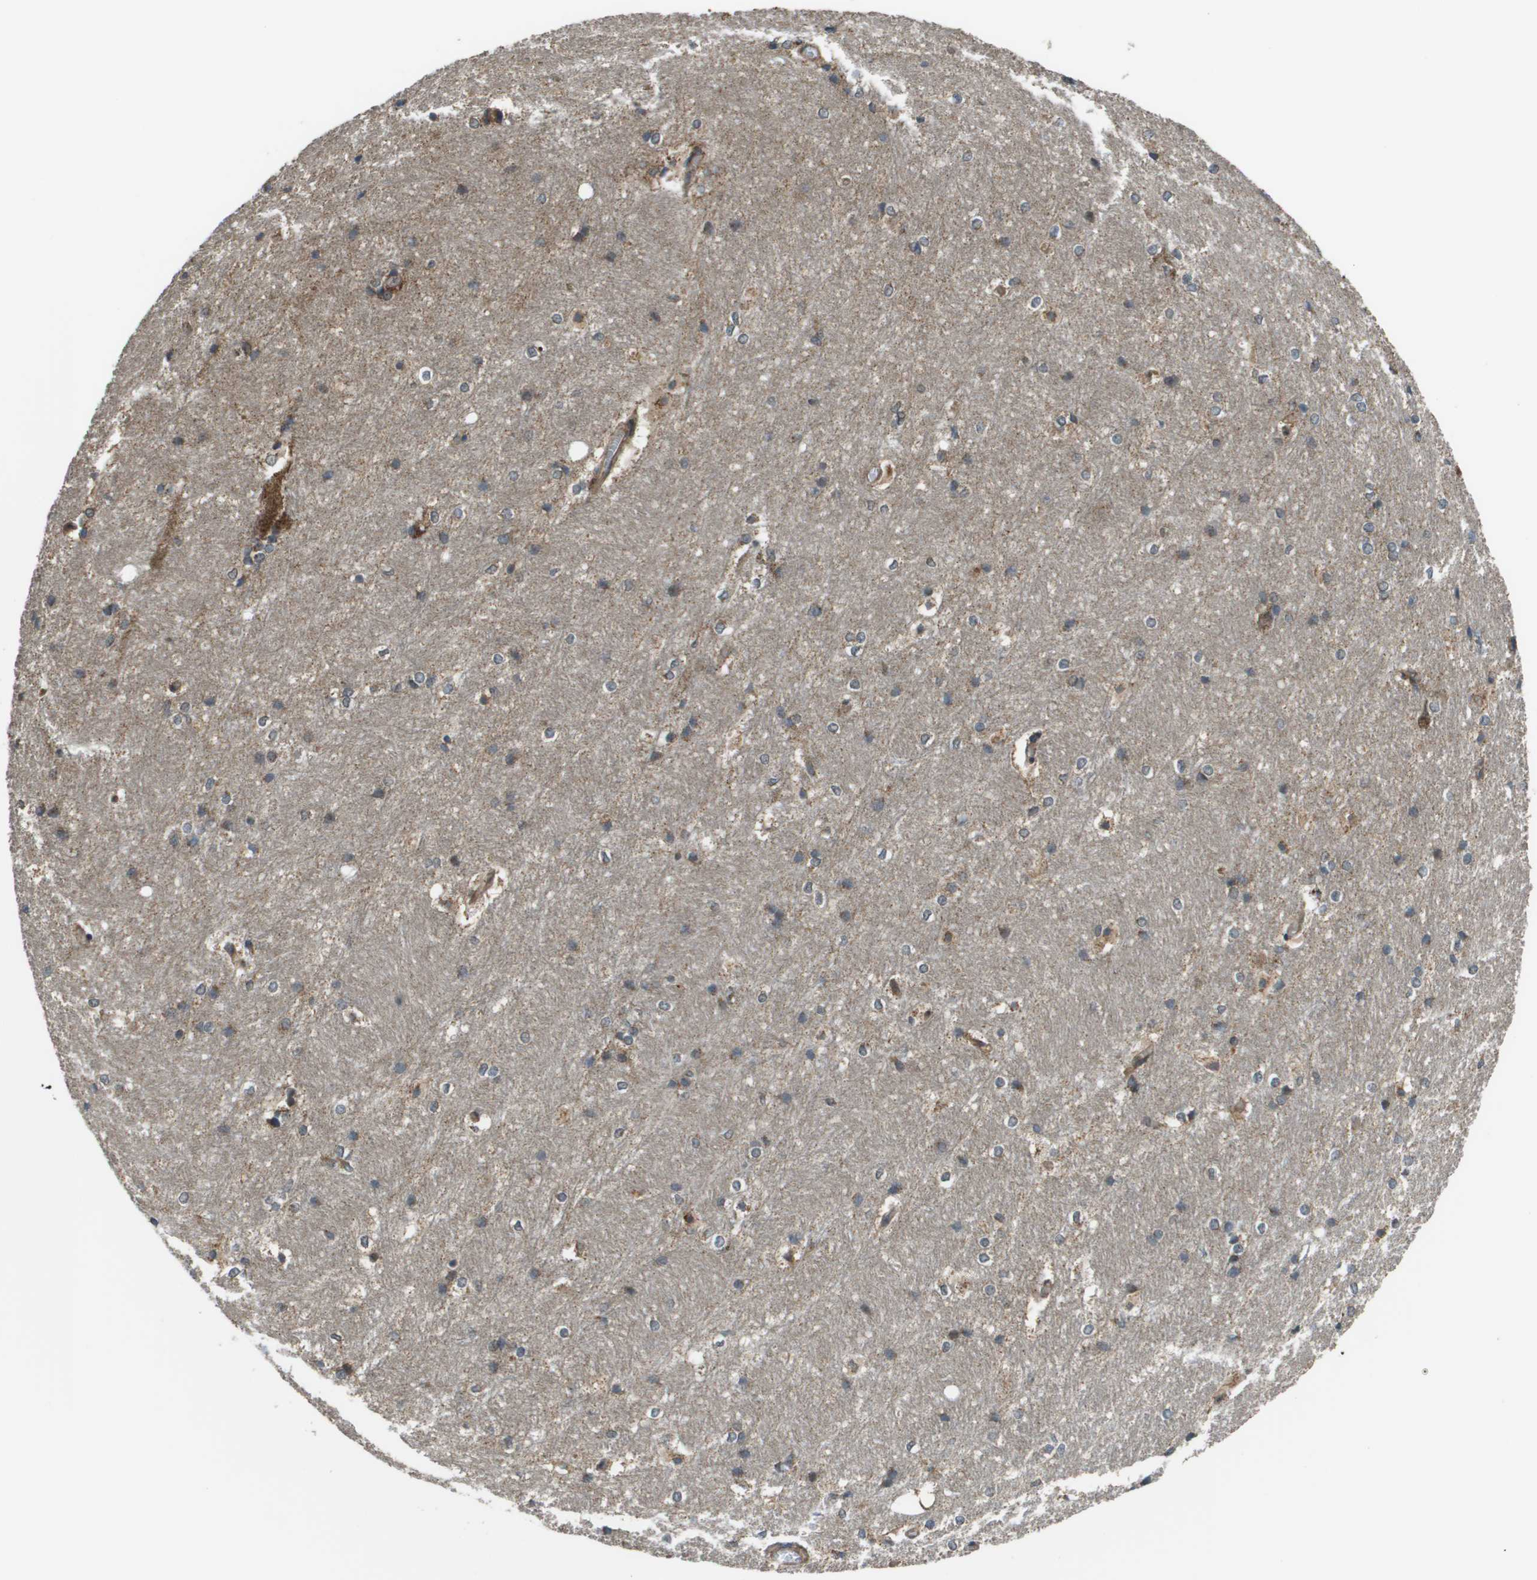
{"staining": {"intensity": "moderate", "quantity": "<25%", "location": "cytoplasmic/membranous"}, "tissue": "hippocampus", "cell_type": "Glial cells", "image_type": "normal", "snomed": [{"axis": "morphology", "description": "Normal tissue, NOS"}, {"axis": "topography", "description": "Hippocampus"}], "caption": "Moderate cytoplasmic/membranous positivity for a protein is present in about <25% of glial cells of normal hippocampus using immunohistochemistry.", "gene": "PLPBP", "patient": {"sex": "female", "age": 19}}